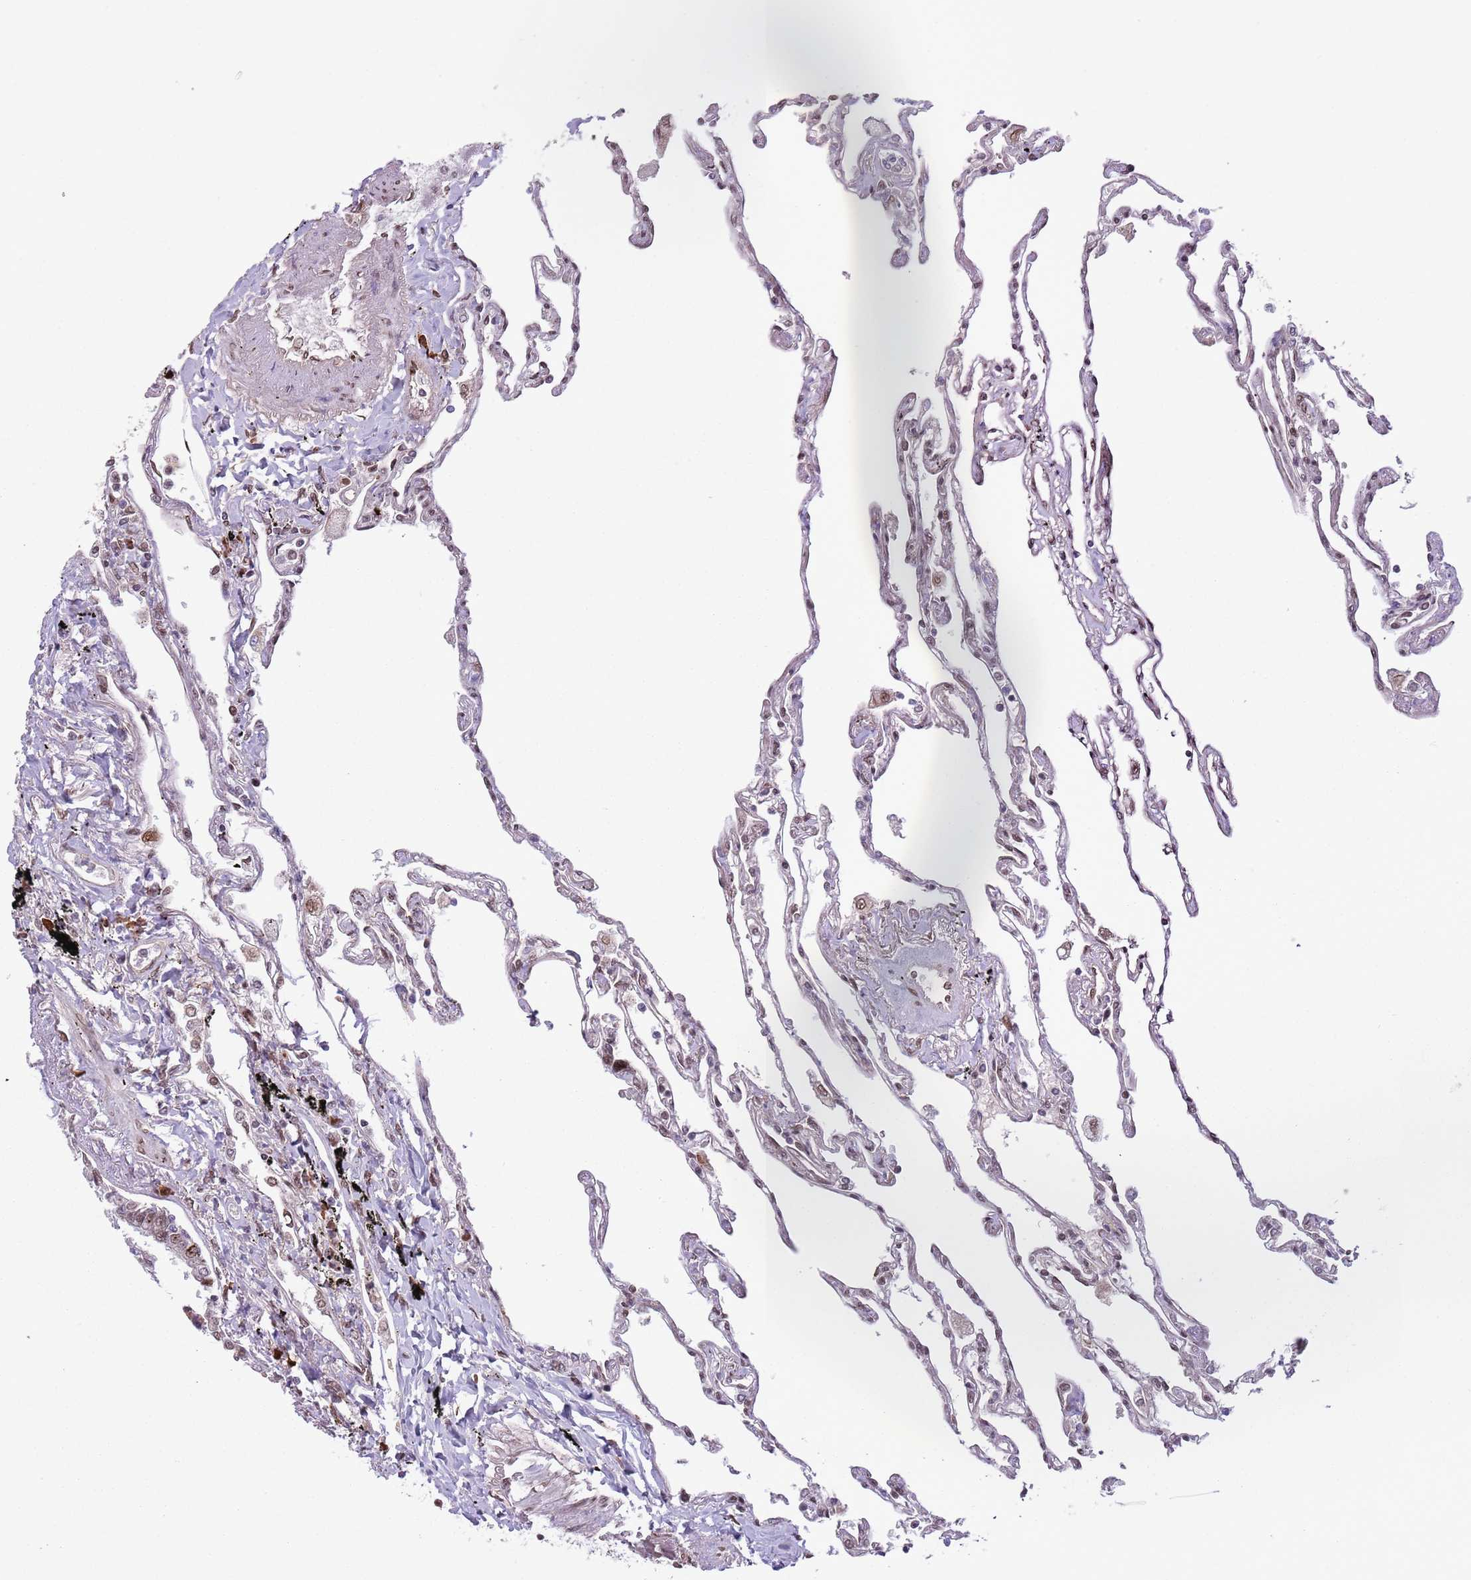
{"staining": {"intensity": "moderate", "quantity": "25%-75%", "location": "nuclear"}, "tissue": "lung", "cell_type": "Alveolar cells", "image_type": "normal", "snomed": [{"axis": "morphology", "description": "Normal tissue, NOS"}, {"axis": "topography", "description": "Lung"}], "caption": "Protein positivity by IHC shows moderate nuclear staining in approximately 25%-75% of alveolar cells in benign lung.", "gene": "SIPA1L3", "patient": {"sex": "female", "age": 67}}